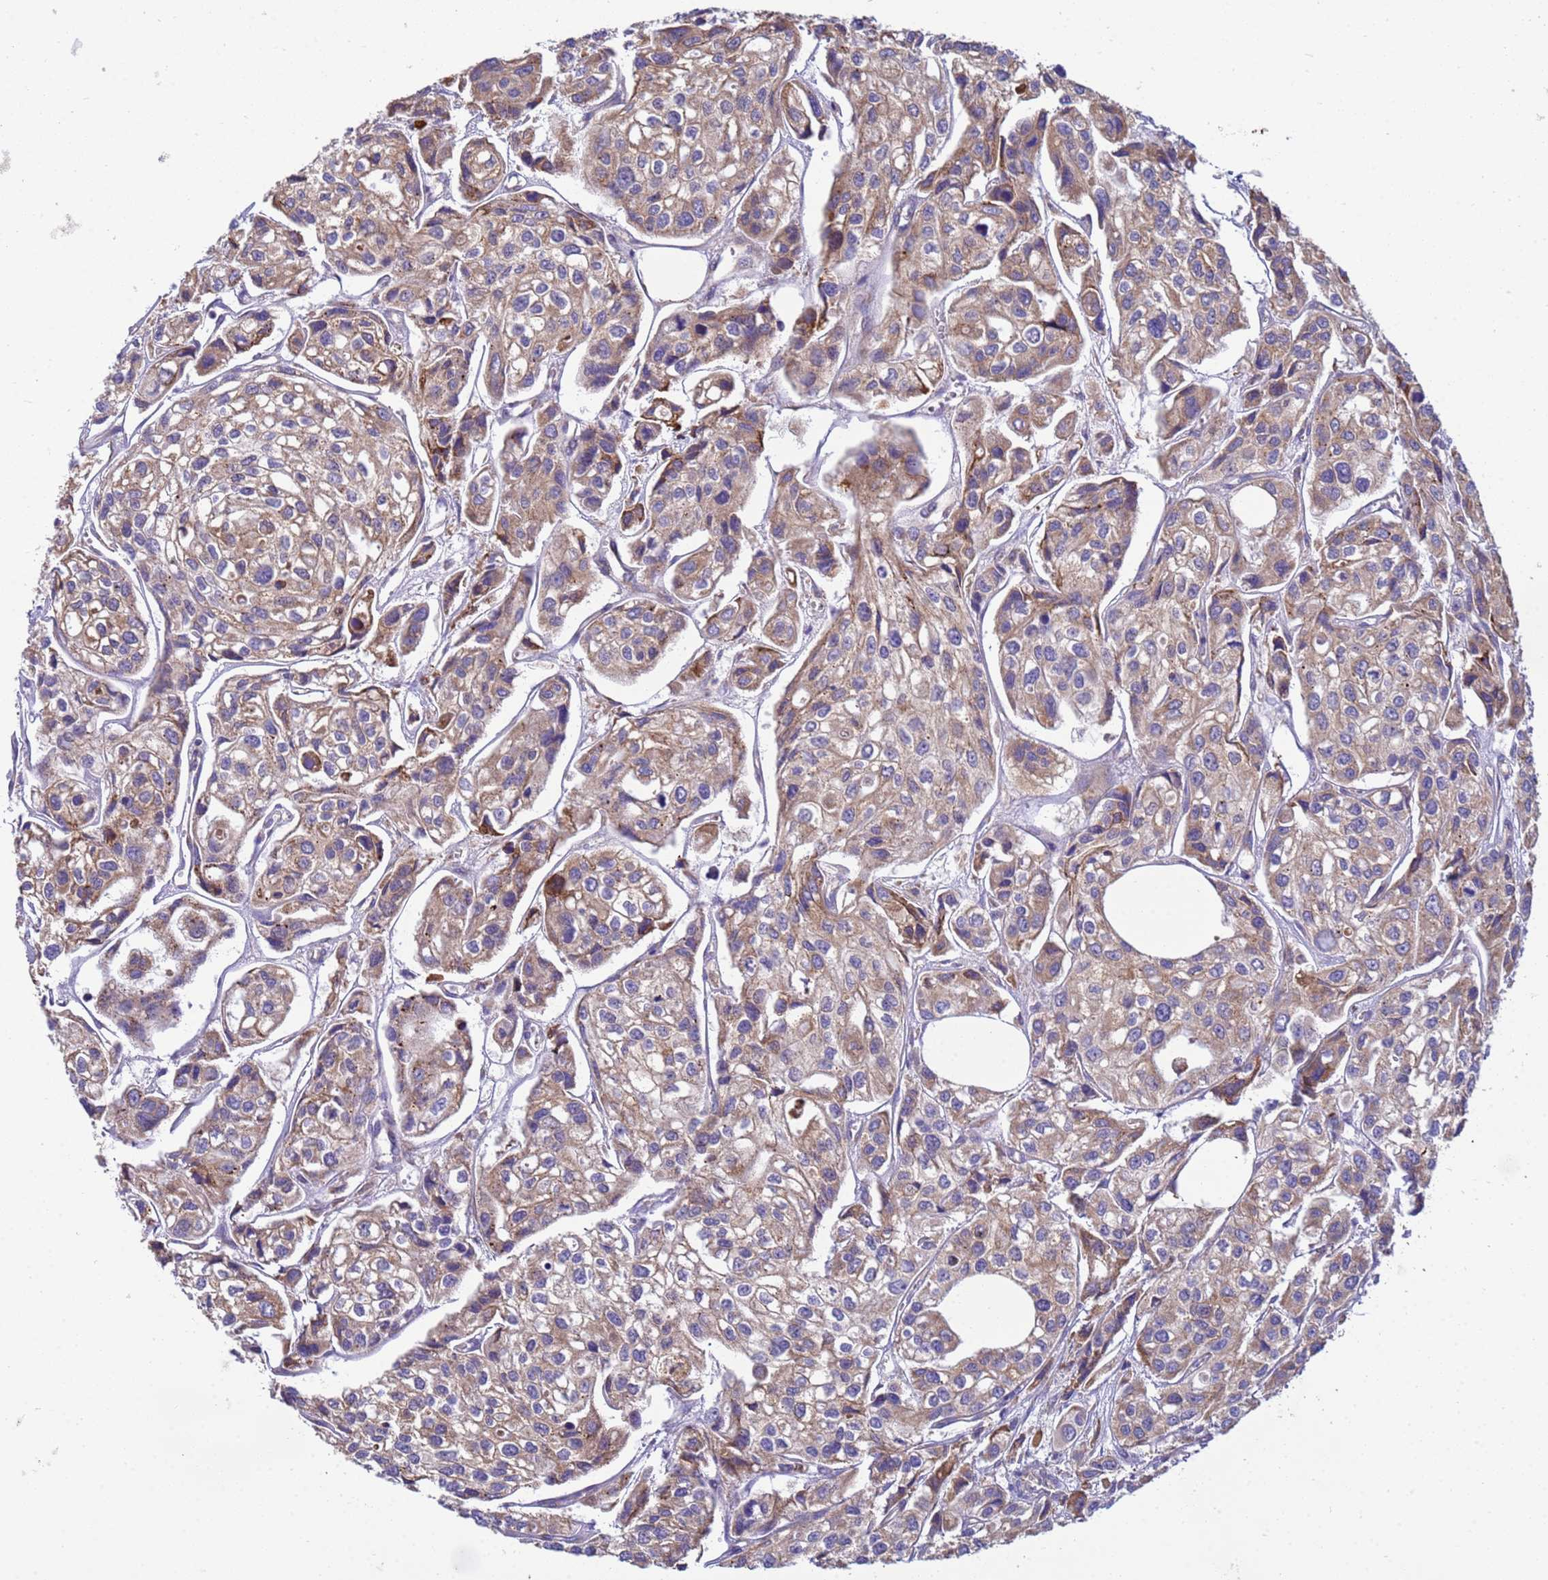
{"staining": {"intensity": "moderate", "quantity": ">75%", "location": "cytoplasmic/membranous"}, "tissue": "urothelial cancer", "cell_type": "Tumor cells", "image_type": "cancer", "snomed": [{"axis": "morphology", "description": "Urothelial carcinoma, High grade"}, {"axis": "topography", "description": "Urinary bladder"}], "caption": "Protein staining reveals moderate cytoplasmic/membranous staining in about >75% of tumor cells in urothelial carcinoma (high-grade).", "gene": "THAP5", "patient": {"sex": "male", "age": 67}}